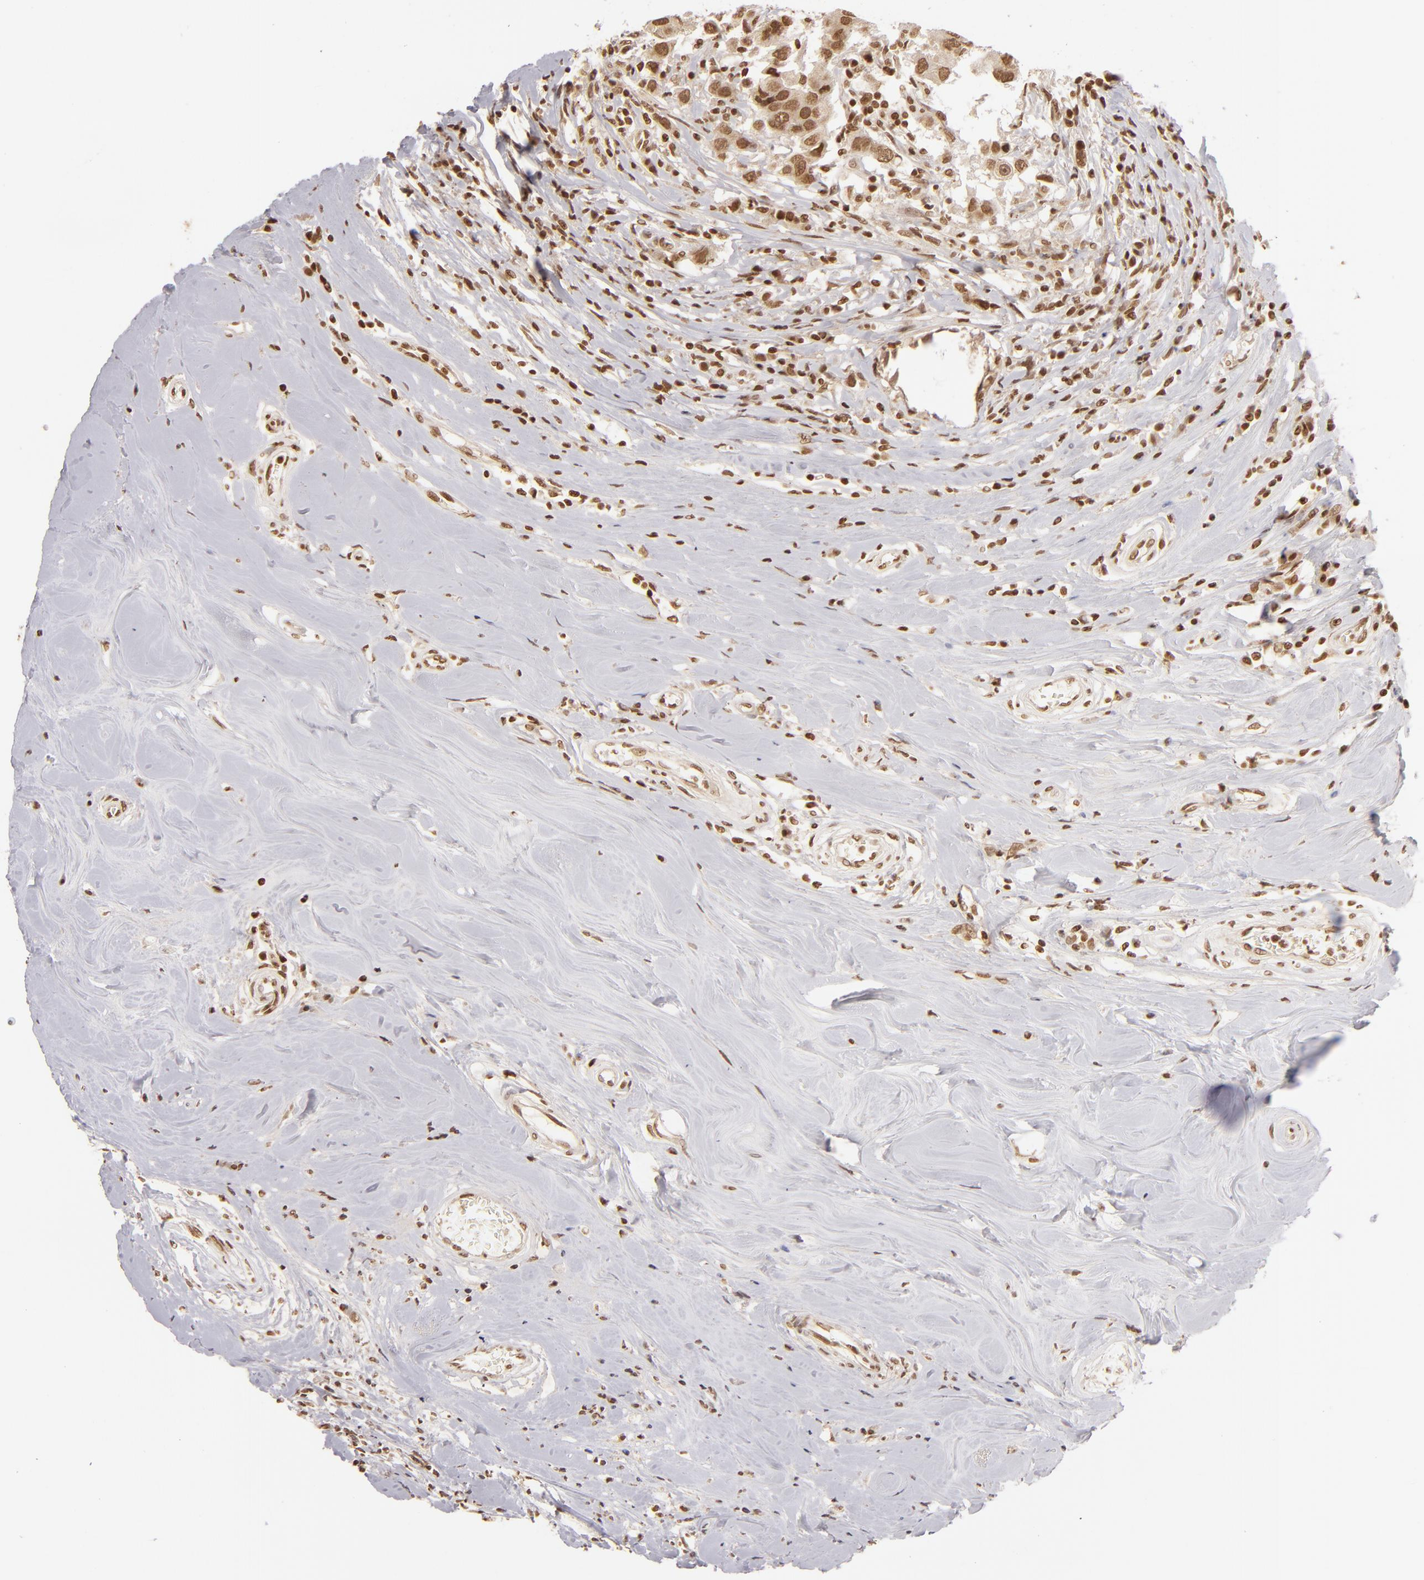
{"staining": {"intensity": "moderate", "quantity": "25%-75%", "location": "cytoplasmic/membranous,nuclear"}, "tissue": "breast cancer", "cell_type": "Tumor cells", "image_type": "cancer", "snomed": [{"axis": "morphology", "description": "Duct carcinoma"}, {"axis": "topography", "description": "Breast"}], "caption": "Human breast cancer (invasive ductal carcinoma) stained for a protein (brown) reveals moderate cytoplasmic/membranous and nuclear positive positivity in approximately 25%-75% of tumor cells.", "gene": "CUL3", "patient": {"sex": "female", "age": 27}}